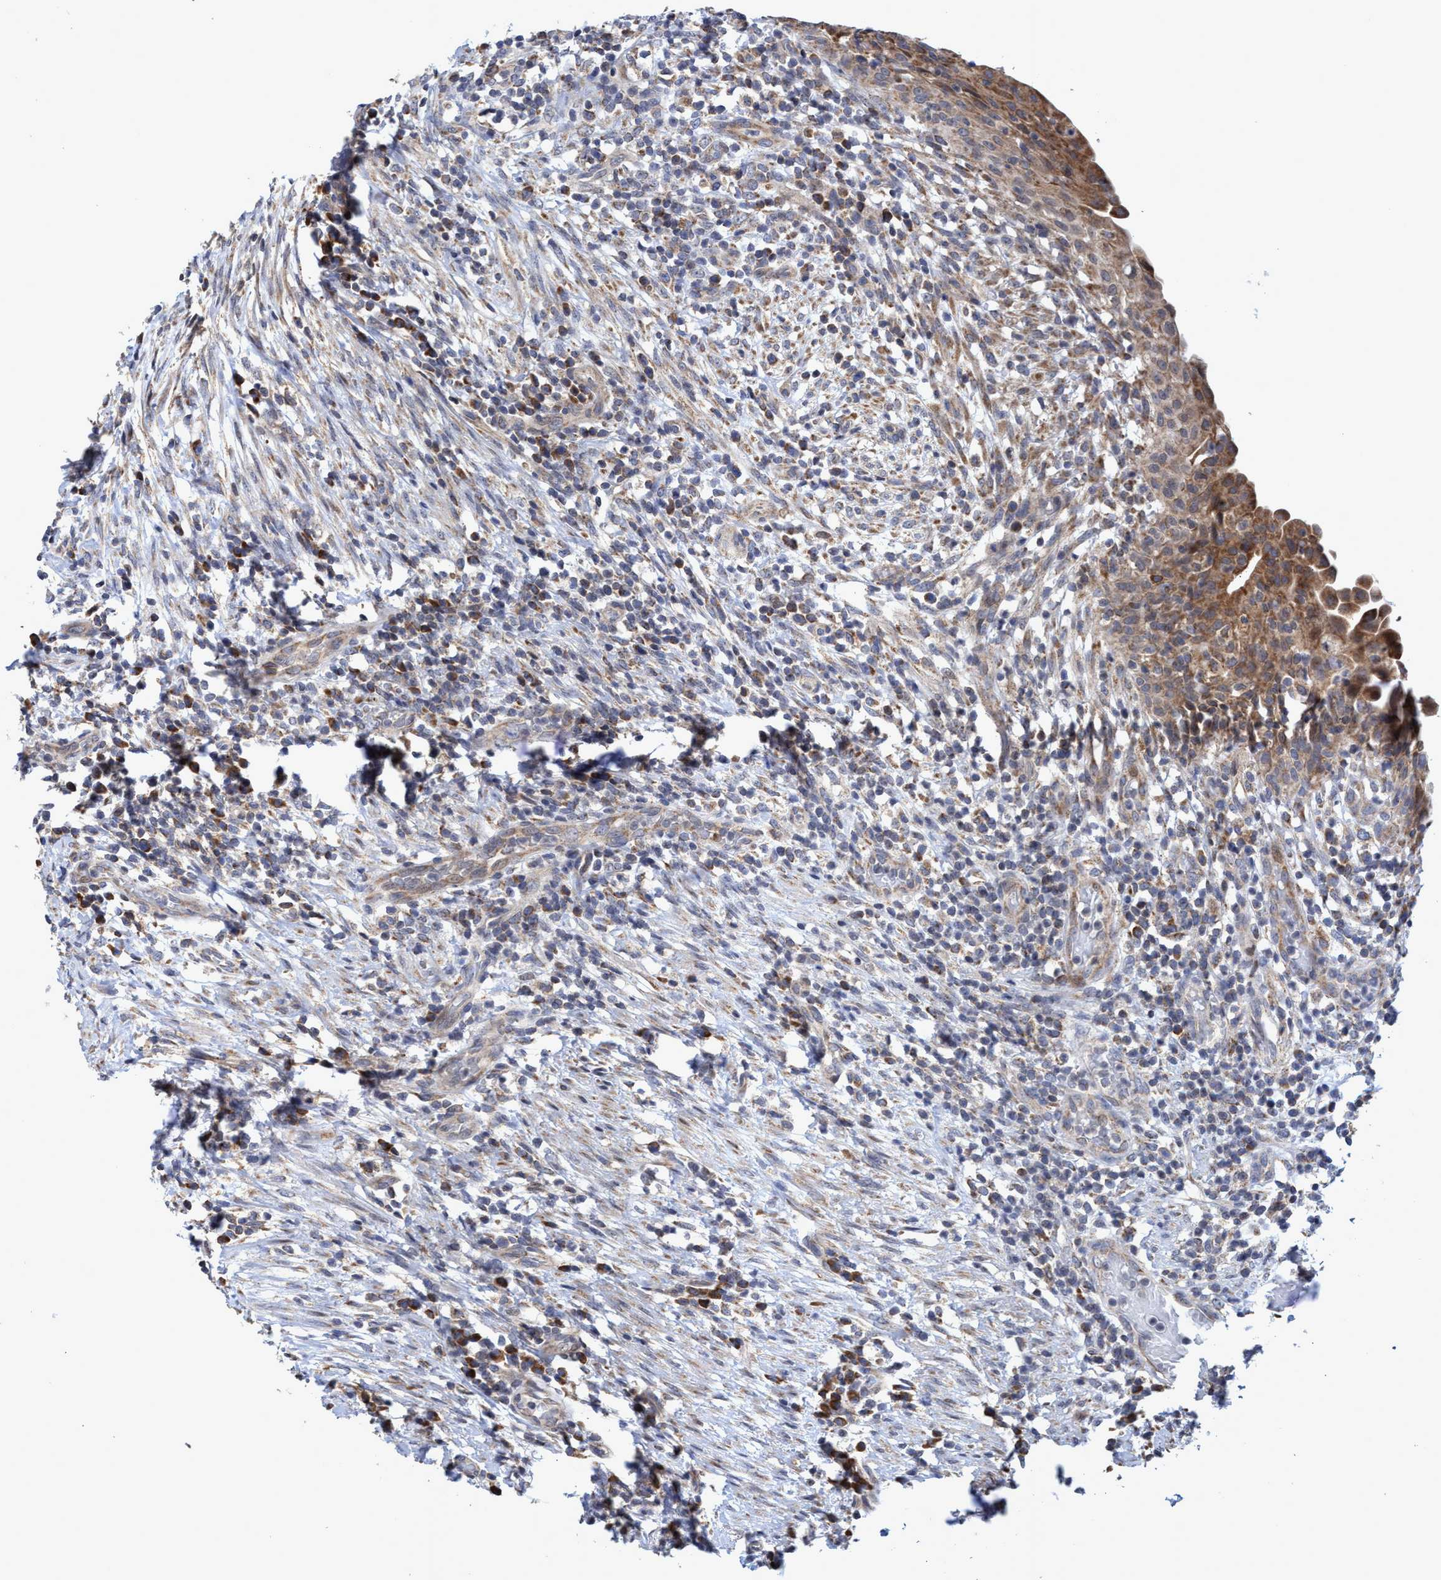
{"staining": {"intensity": "moderate", "quantity": ">75%", "location": "cytoplasmic/membranous"}, "tissue": "urothelial cancer", "cell_type": "Tumor cells", "image_type": "cancer", "snomed": [{"axis": "morphology", "description": "Urothelial carcinoma, Low grade"}, {"axis": "topography", "description": "Urinary bladder"}], "caption": "Protein staining of urothelial cancer tissue displays moderate cytoplasmic/membranous staining in about >75% of tumor cells. Using DAB (3,3'-diaminobenzidine) (brown) and hematoxylin (blue) stains, captured at high magnification using brightfield microscopy.", "gene": "NAT16", "patient": {"sex": "female", "age": 75}}